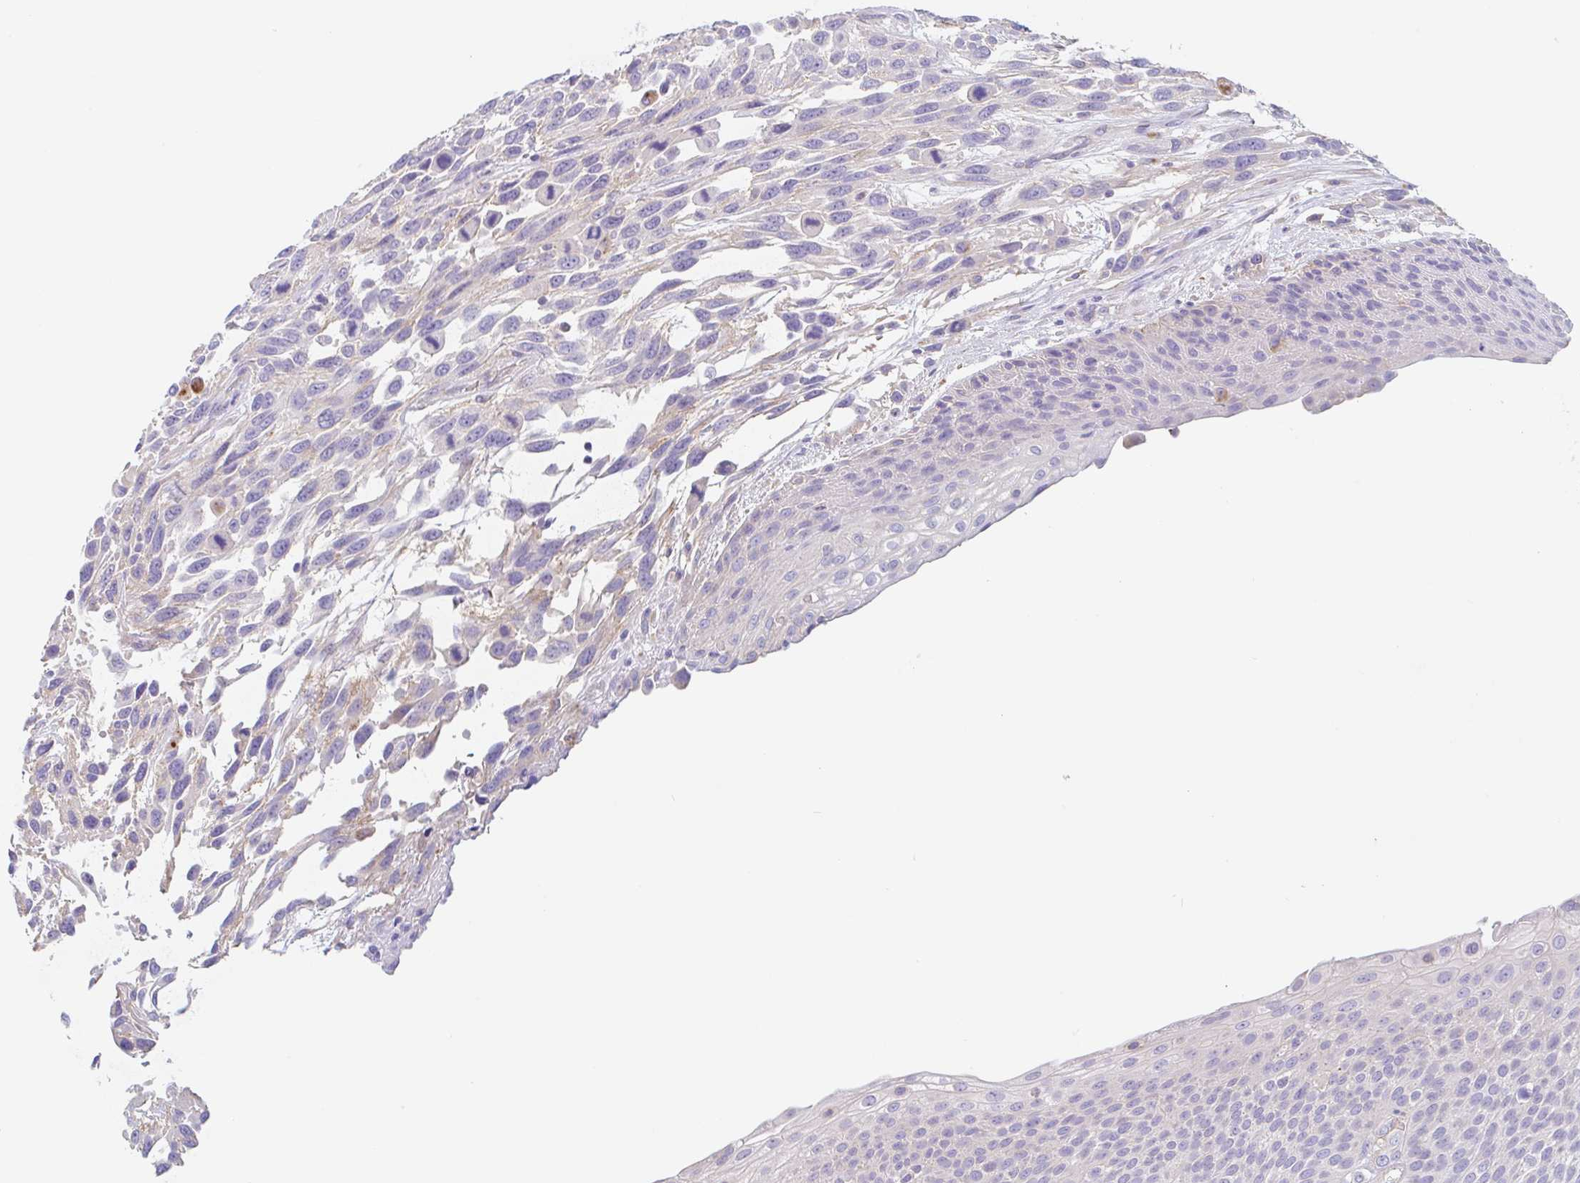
{"staining": {"intensity": "weak", "quantity": "<25%", "location": "cytoplasmic/membranous"}, "tissue": "urothelial cancer", "cell_type": "Tumor cells", "image_type": "cancer", "snomed": [{"axis": "morphology", "description": "Urothelial carcinoma, High grade"}, {"axis": "topography", "description": "Urinary bladder"}], "caption": "Tumor cells are negative for brown protein staining in urothelial carcinoma (high-grade).", "gene": "LENG9", "patient": {"sex": "female", "age": 70}}